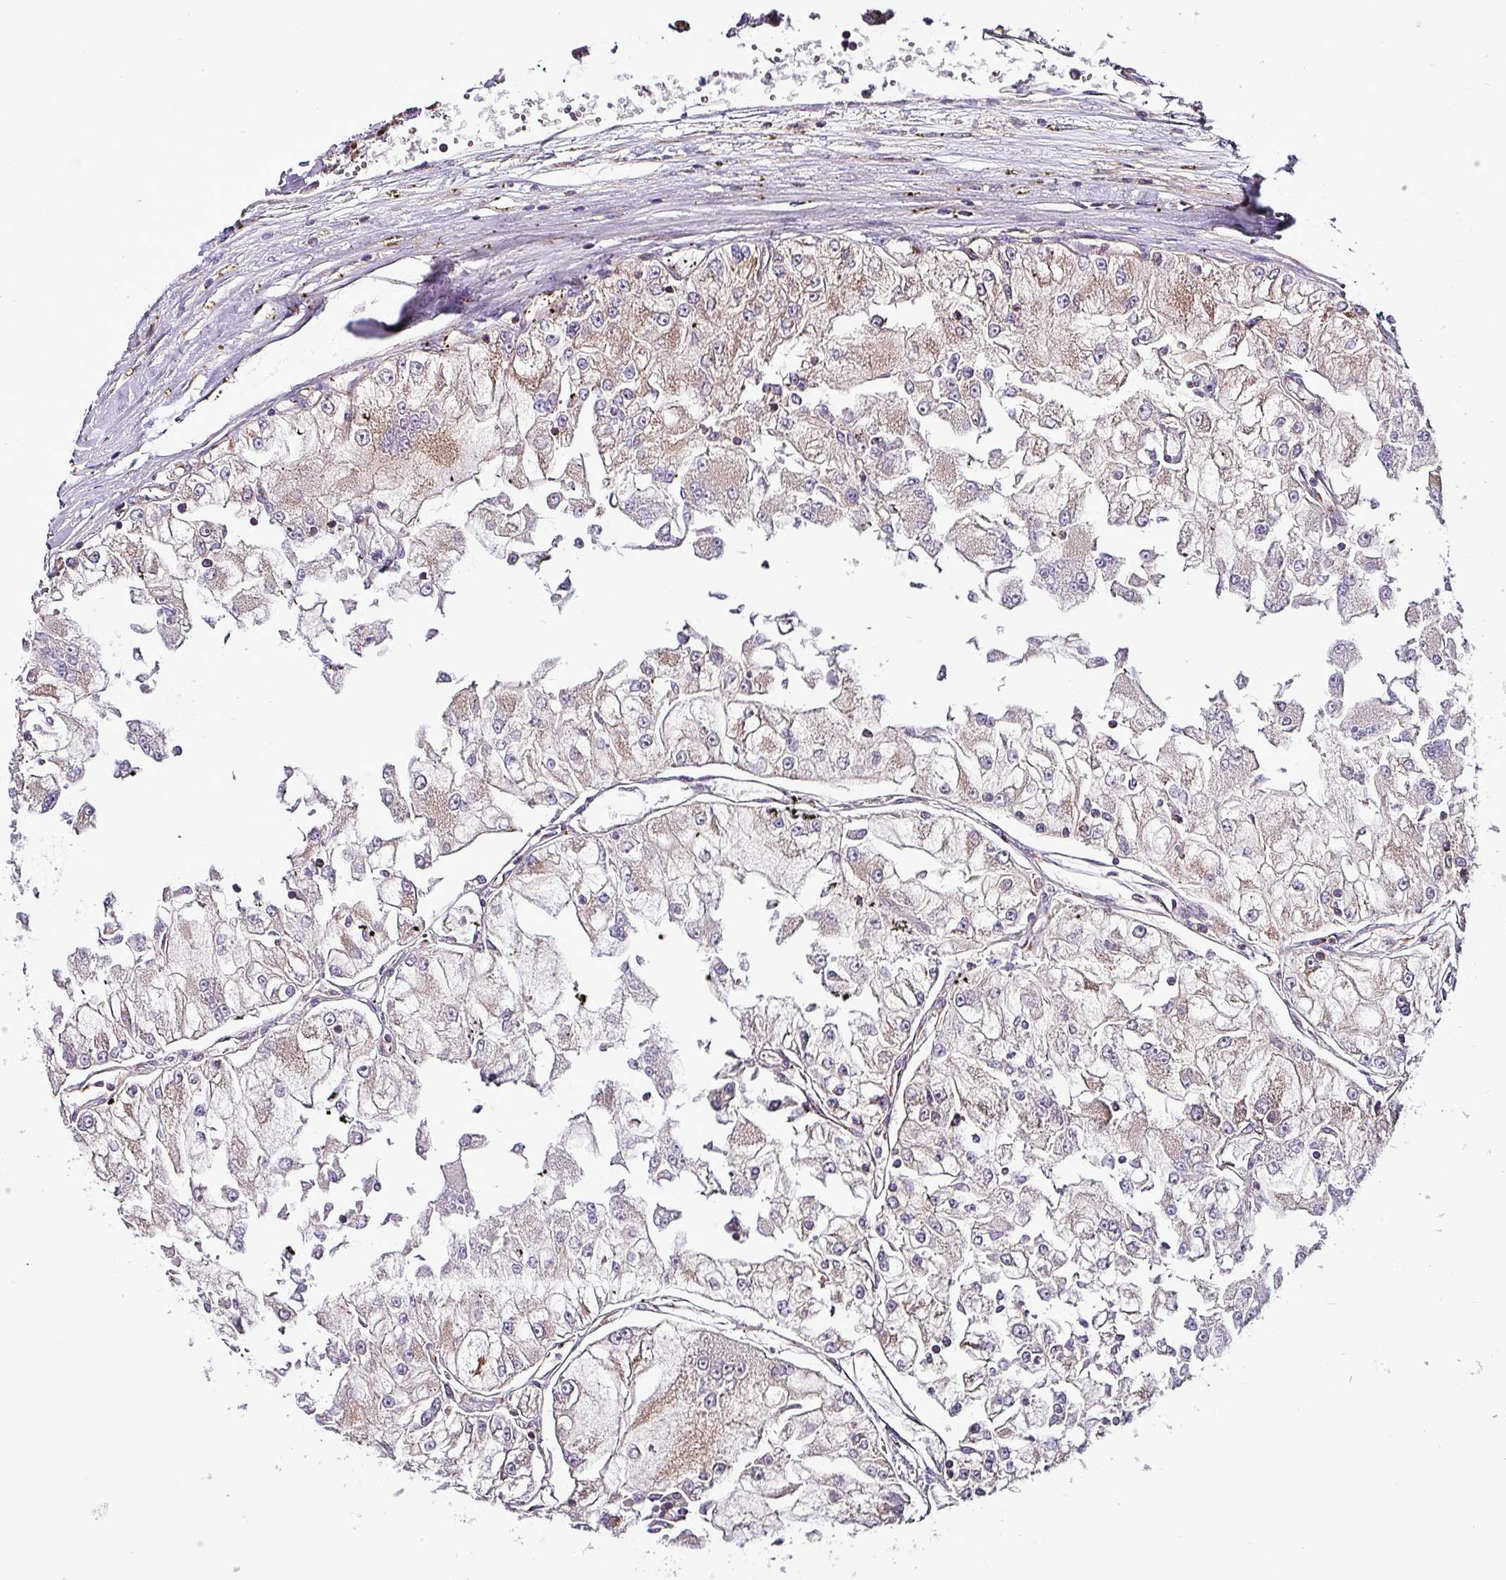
{"staining": {"intensity": "negative", "quantity": "none", "location": "none"}, "tissue": "renal cancer", "cell_type": "Tumor cells", "image_type": "cancer", "snomed": [{"axis": "morphology", "description": "Adenocarcinoma, NOS"}, {"axis": "topography", "description": "Kidney"}], "caption": "Tumor cells show no significant protein positivity in adenocarcinoma (renal). The staining is performed using DAB brown chromogen with nuclei counter-stained in using hematoxylin.", "gene": "VAMP4", "patient": {"sex": "female", "age": 72}}